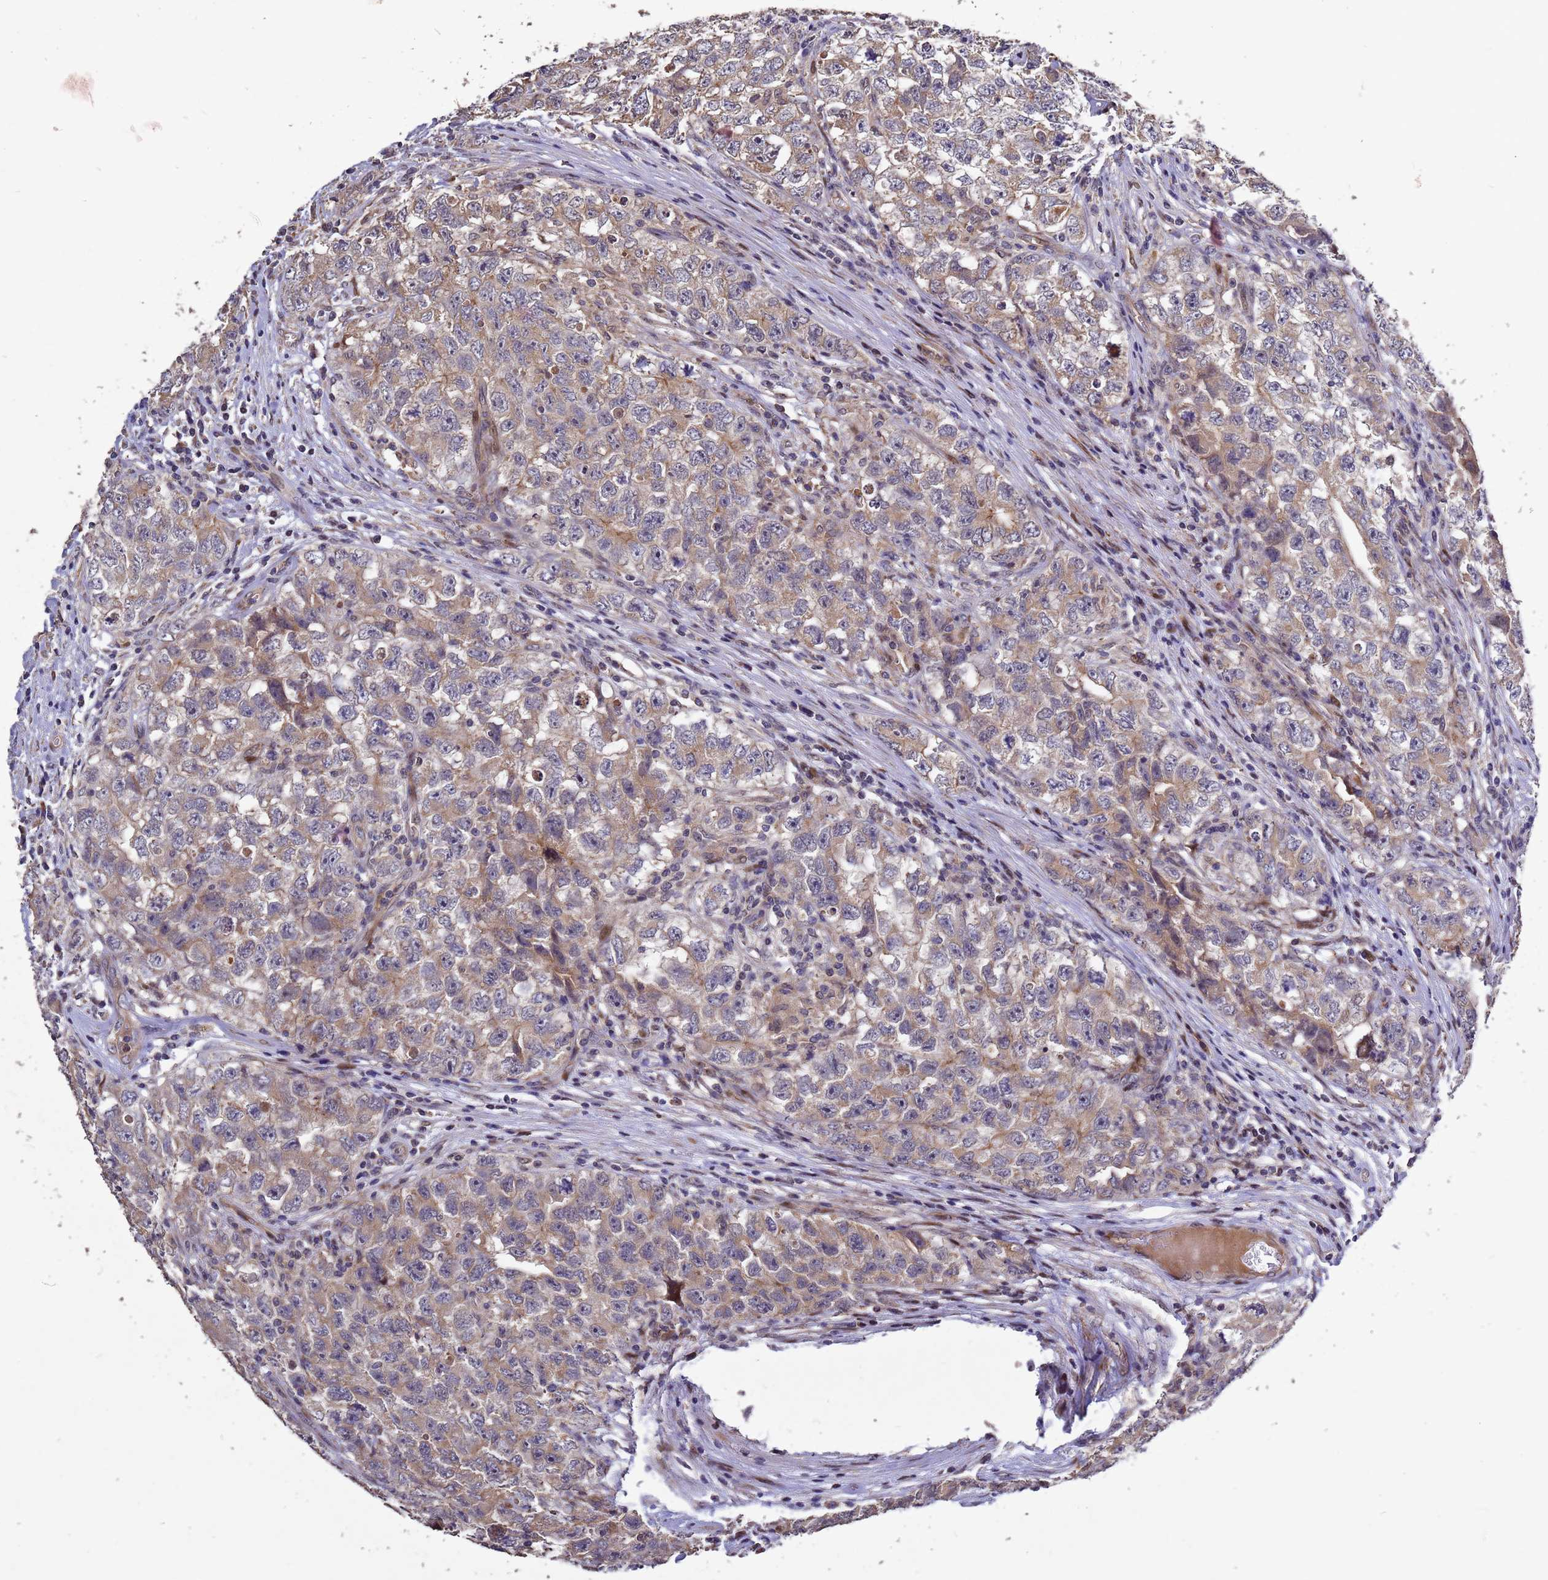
{"staining": {"intensity": "moderate", "quantity": "25%-75%", "location": "cytoplasmic/membranous"}, "tissue": "testis cancer", "cell_type": "Tumor cells", "image_type": "cancer", "snomed": [{"axis": "morphology", "description": "Seminoma, NOS"}, {"axis": "morphology", "description": "Carcinoma, Embryonal, NOS"}, {"axis": "topography", "description": "Testis"}], "caption": "Immunohistochemistry (IHC) photomicrograph of testis embryonal carcinoma stained for a protein (brown), which shows medium levels of moderate cytoplasmic/membranous expression in about 25%-75% of tumor cells.", "gene": "RSPRY1", "patient": {"sex": "male", "age": 43}}